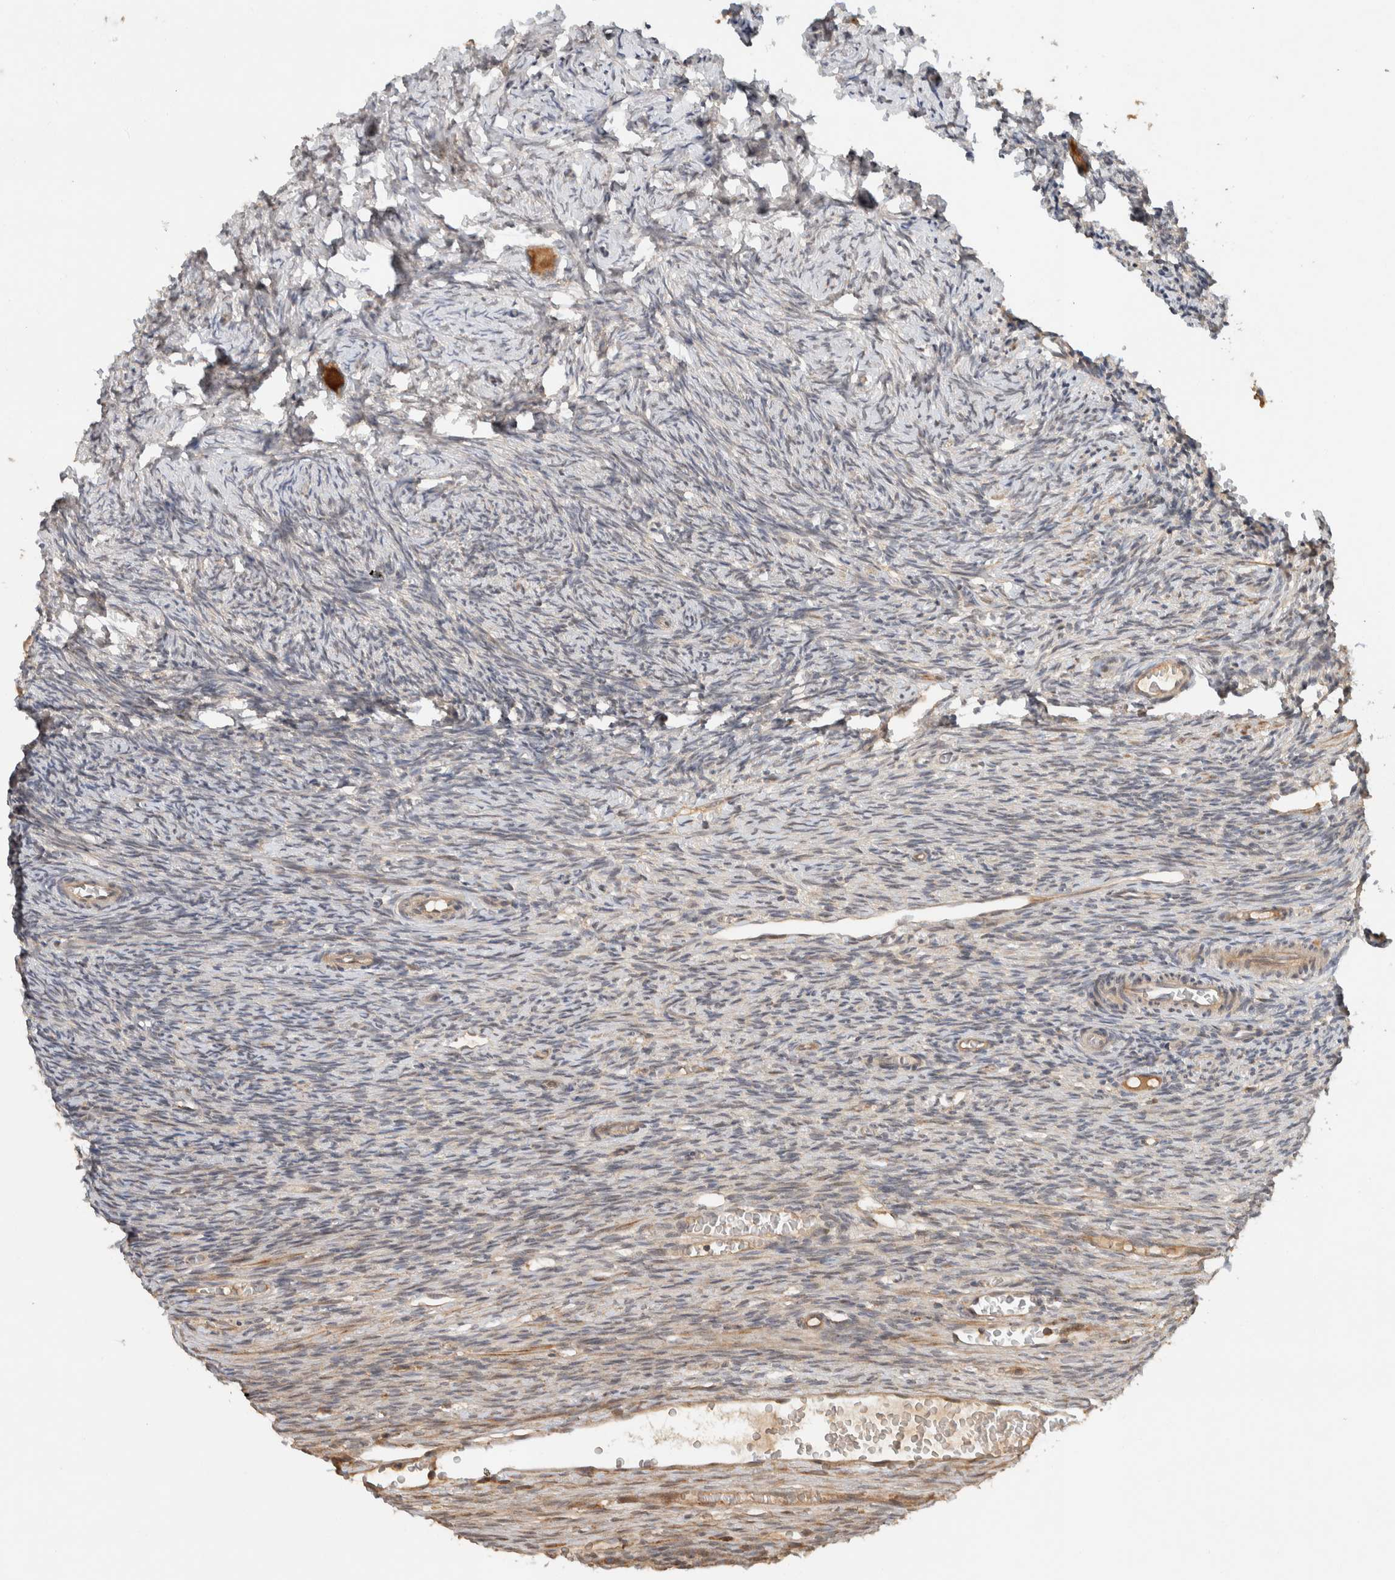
{"staining": {"intensity": "moderate", "quantity": ">75%", "location": "cytoplasmic/membranous"}, "tissue": "ovary", "cell_type": "Follicle cells", "image_type": "normal", "snomed": [{"axis": "morphology", "description": "Normal tissue, NOS"}, {"axis": "topography", "description": "Ovary"}], "caption": "Protein analysis of benign ovary reveals moderate cytoplasmic/membranous expression in approximately >75% of follicle cells.", "gene": "ARMC9", "patient": {"sex": "female", "age": 27}}